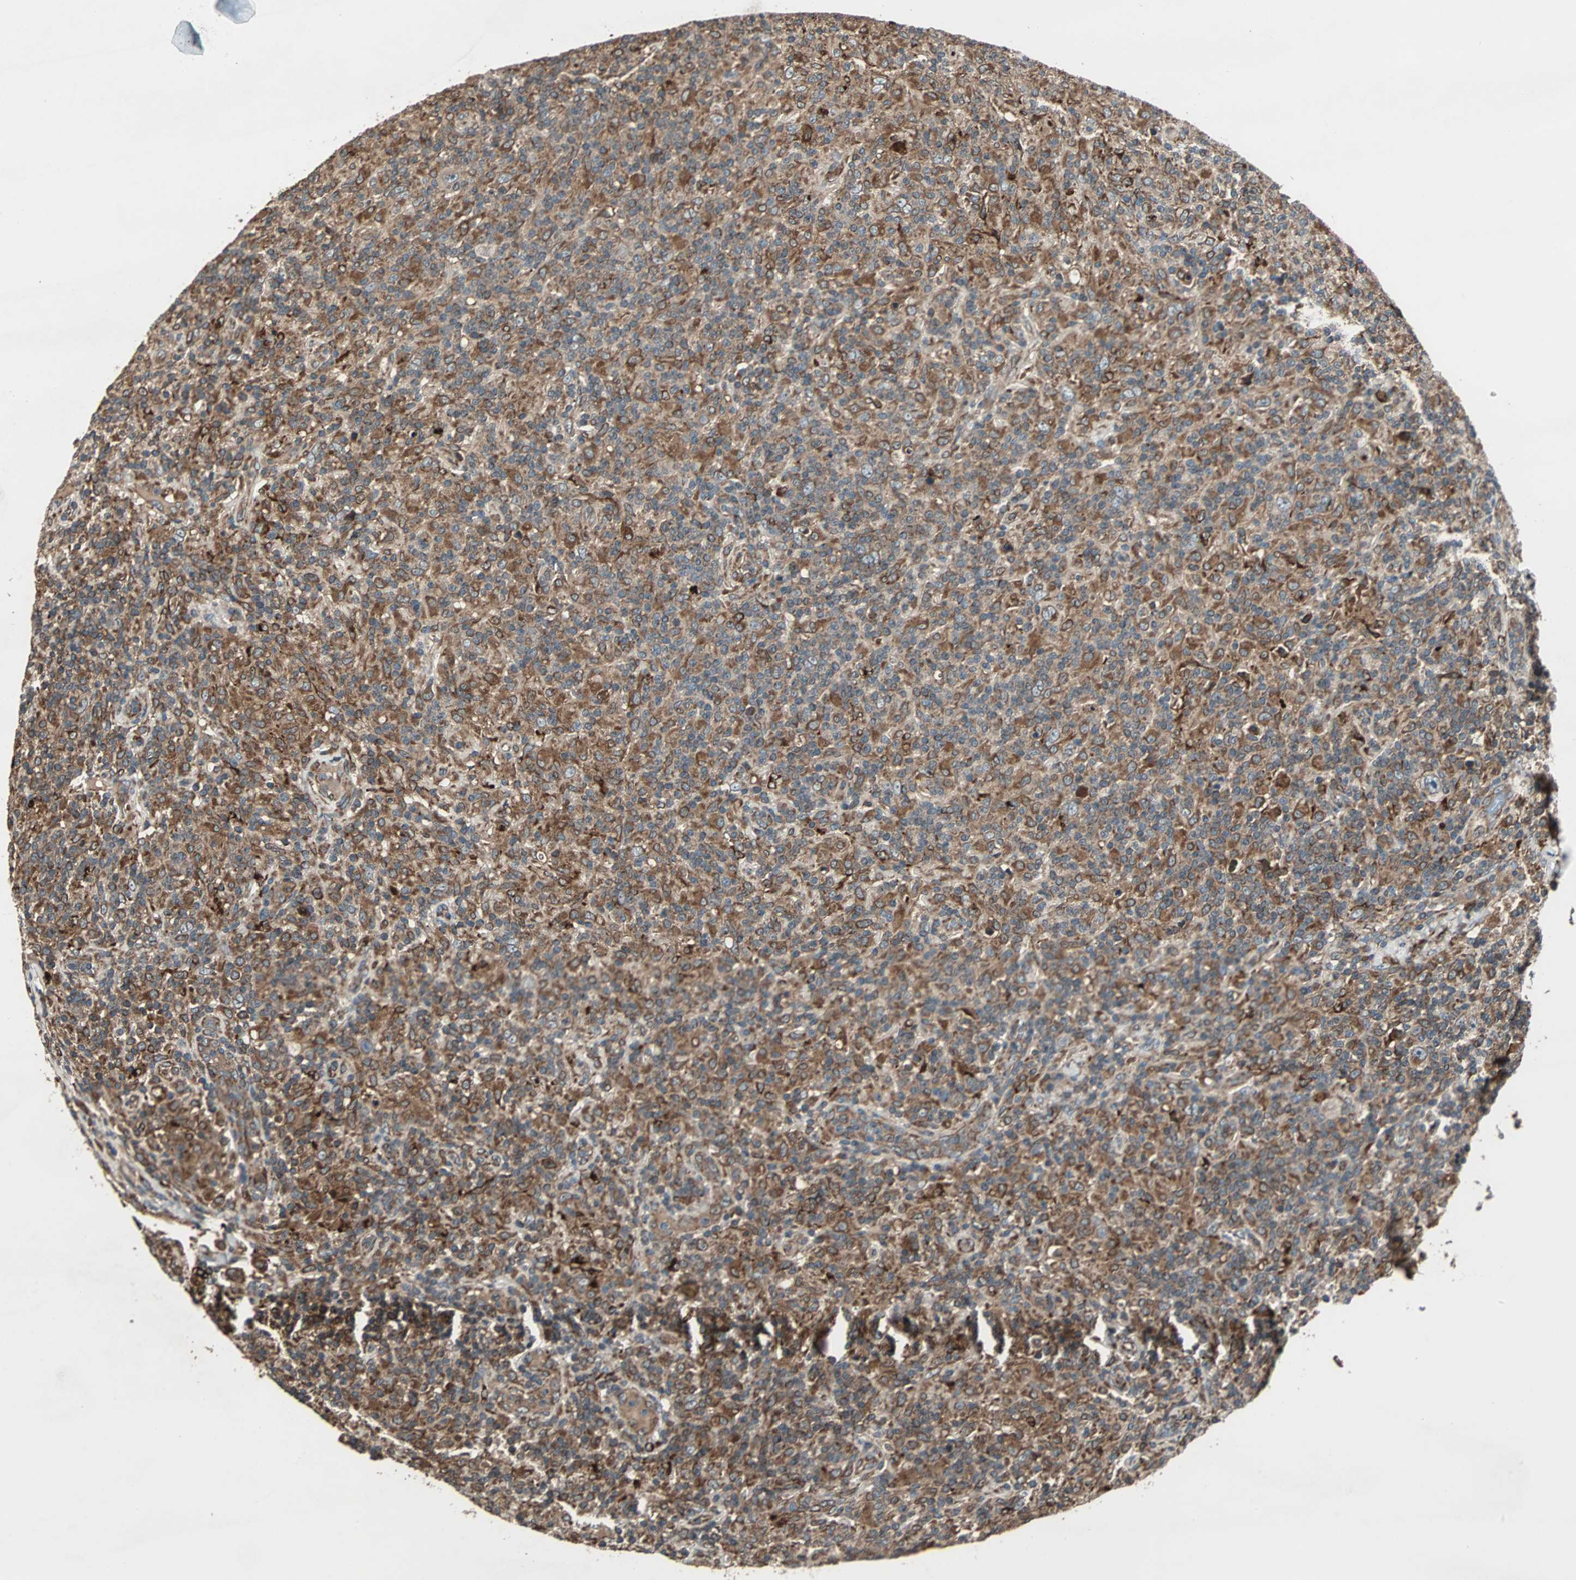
{"staining": {"intensity": "negative", "quantity": "none", "location": "none"}, "tissue": "lymphoma", "cell_type": "Tumor cells", "image_type": "cancer", "snomed": [{"axis": "morphology", "description": "Hodgkin's disease, NOS"}, {"axis": "topography", "description": "Lymph node"}], "caption": "Hodgkin's disease was stained to show a protein in brown. There is no significant expression in tumor cells. Nuclei are stained in blue.", "gene": "RAB7A", "patient": {"sex": "male", "age": 70}}